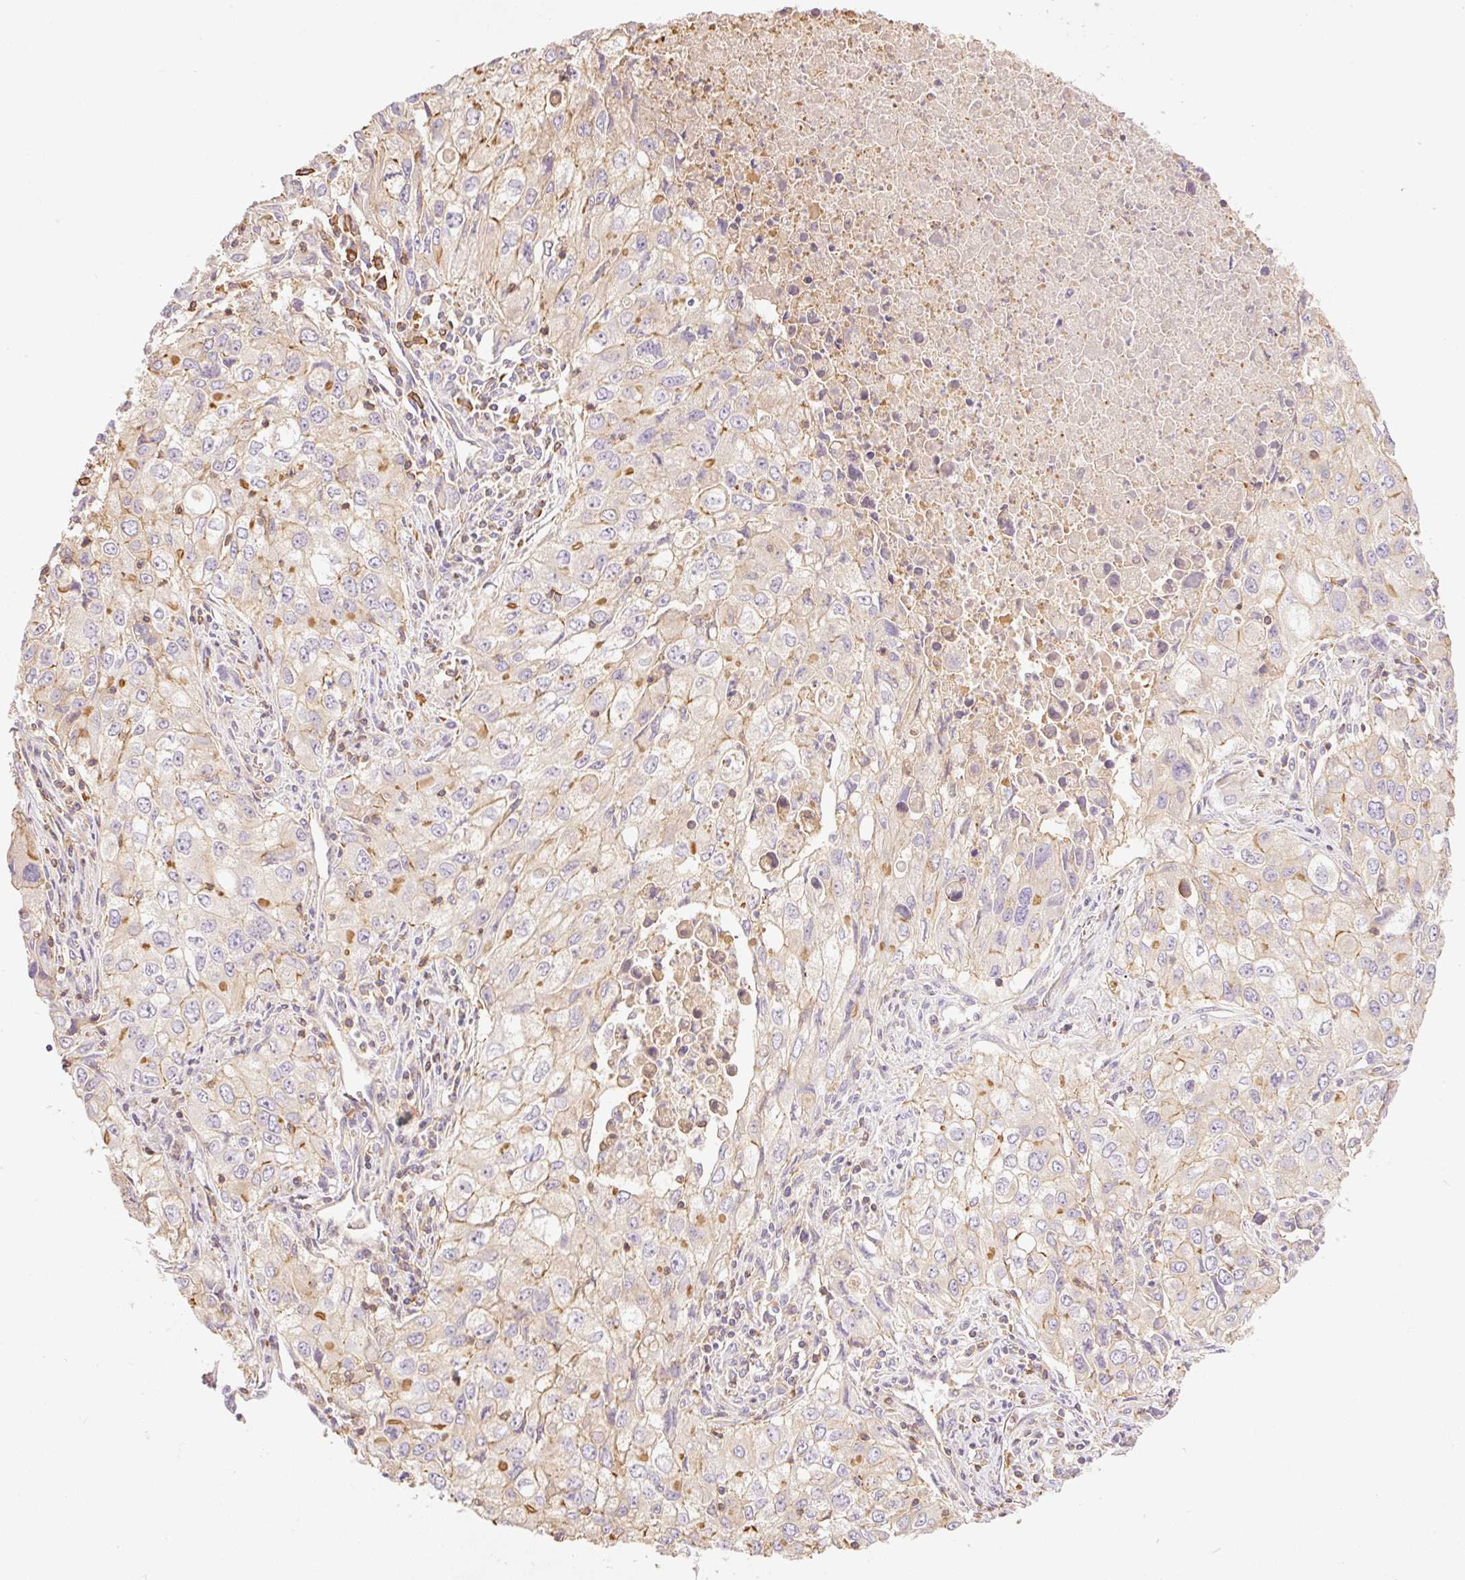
{"staining": {"intensity": "weak", "quantity": "<25%", "location": "cytoplasmic/membranous"}, "tissue": "lung cancer", "cell_type": "Tumor cells", "image_type": "cancer", "snomed": [{"axis": "morphology", "description": "Adenocarcinoma, NOS"}, {"axis": "morphology", "description": "Adenocarcinoma, metastatic, NOS"}, {"axis": "topography", "description": "Lymph node"}, {"axis": "topography", "description": "Lung"}], "caption": "Human lung cancer (metastatic adenocarcinoma) stained for a protein using immunohistochemistry reveals no staining in tumor cells.", "gene": "PPP1R1B", "patient": {"sex": "female", "age": 42}}